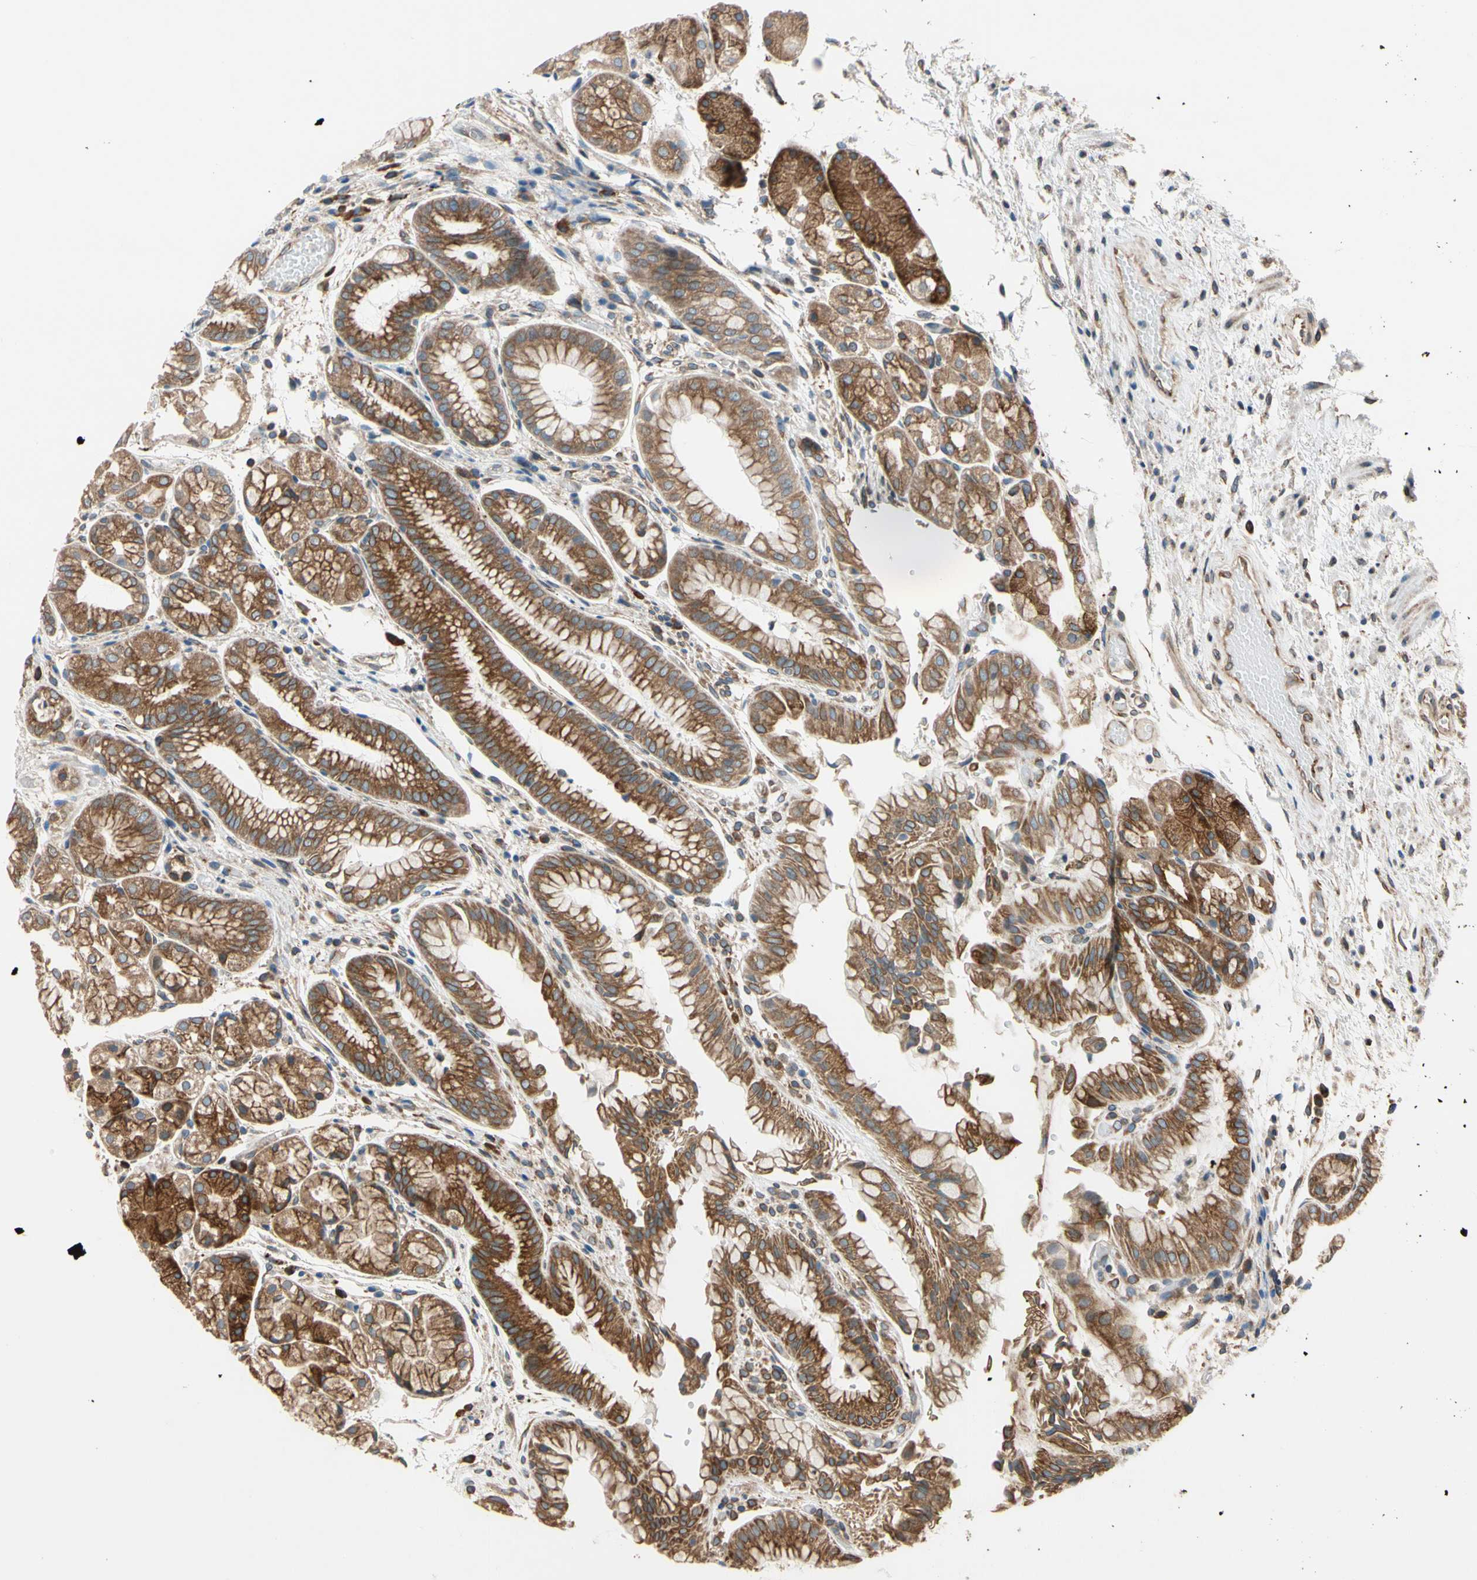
{"staining": {"intensity": "strong", "quantity": ">75%", "location": "cytoplasmic/membranous"}, "tissue": "stomach", "cell_type": "Glandular cells", "image_type": "normal", "snomed": [{"axis": "morphology", "description": "Normal tissue, NOS"}, {"axis": "topography", "description": "Stomach, upper"}], "caption": "Immunohistochemistry (DAB (3,3'-diaminobenzidine)) staining of unremarkable stomach demonstrates strong cytoplasmic/membranous protein staining in approximately >75% of glandular cells.", "gene": "CLCC1", "patient": {"sex": "male", "age": 72}}